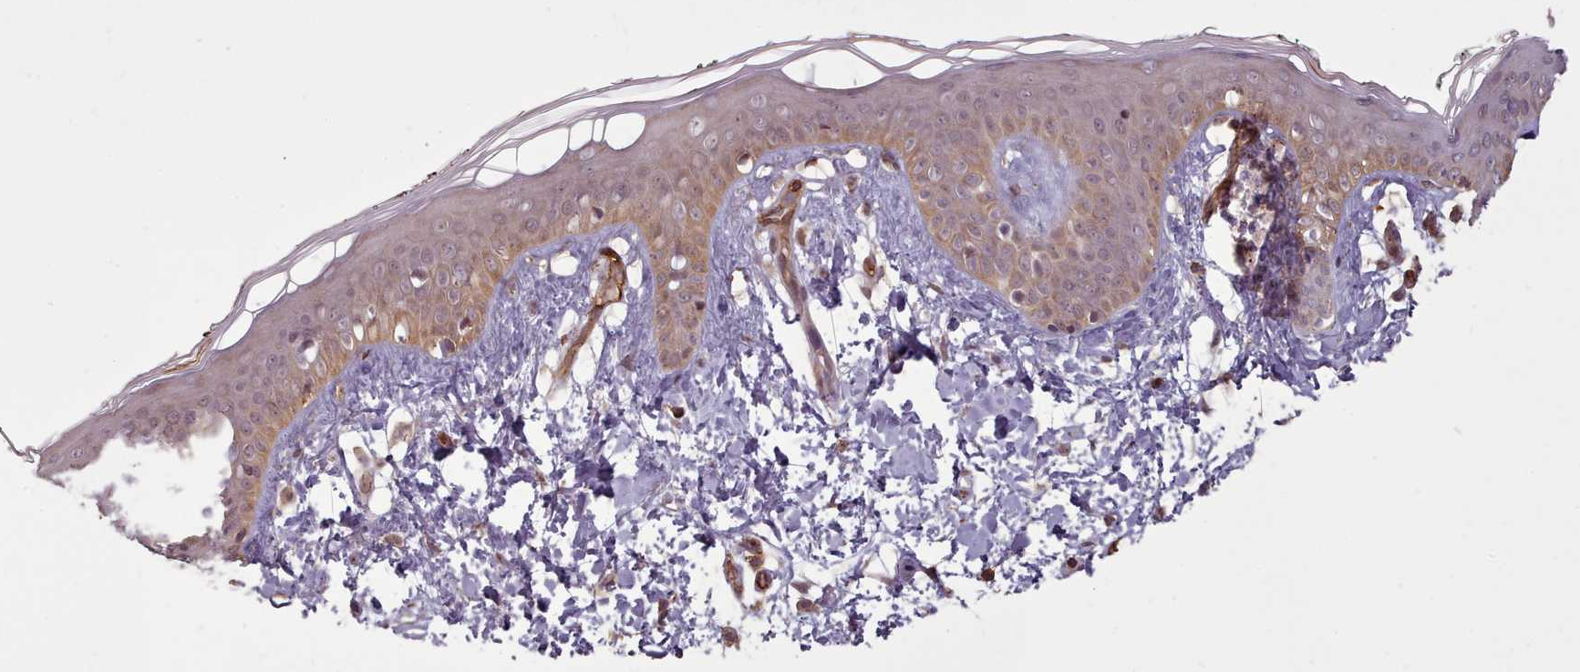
{"staining": {"intensity": "moderate", "quantity": ">75%", "location": "cytoplasmic/membranous,nuclear"}, "tissue": "skin", "cell_type": "Fibroblasts", "image_type": "normal", "snomed": [{"axis": "morphology", "description": "Normal tissue, NOS"}, {"axis": "topography", "description": "Skin"}], "caption": "Immunohistochemical staining of benign human skin exhibits >75% levels of moderate cytoplasmic/membranous,nuclear protein staining in about >75% of fibroblasts. (brown staining indicates protein expression, while blue staining denotes nuclei).", "gene": "ZMYM4", "patient": {"sex": "female", "age": 34}}